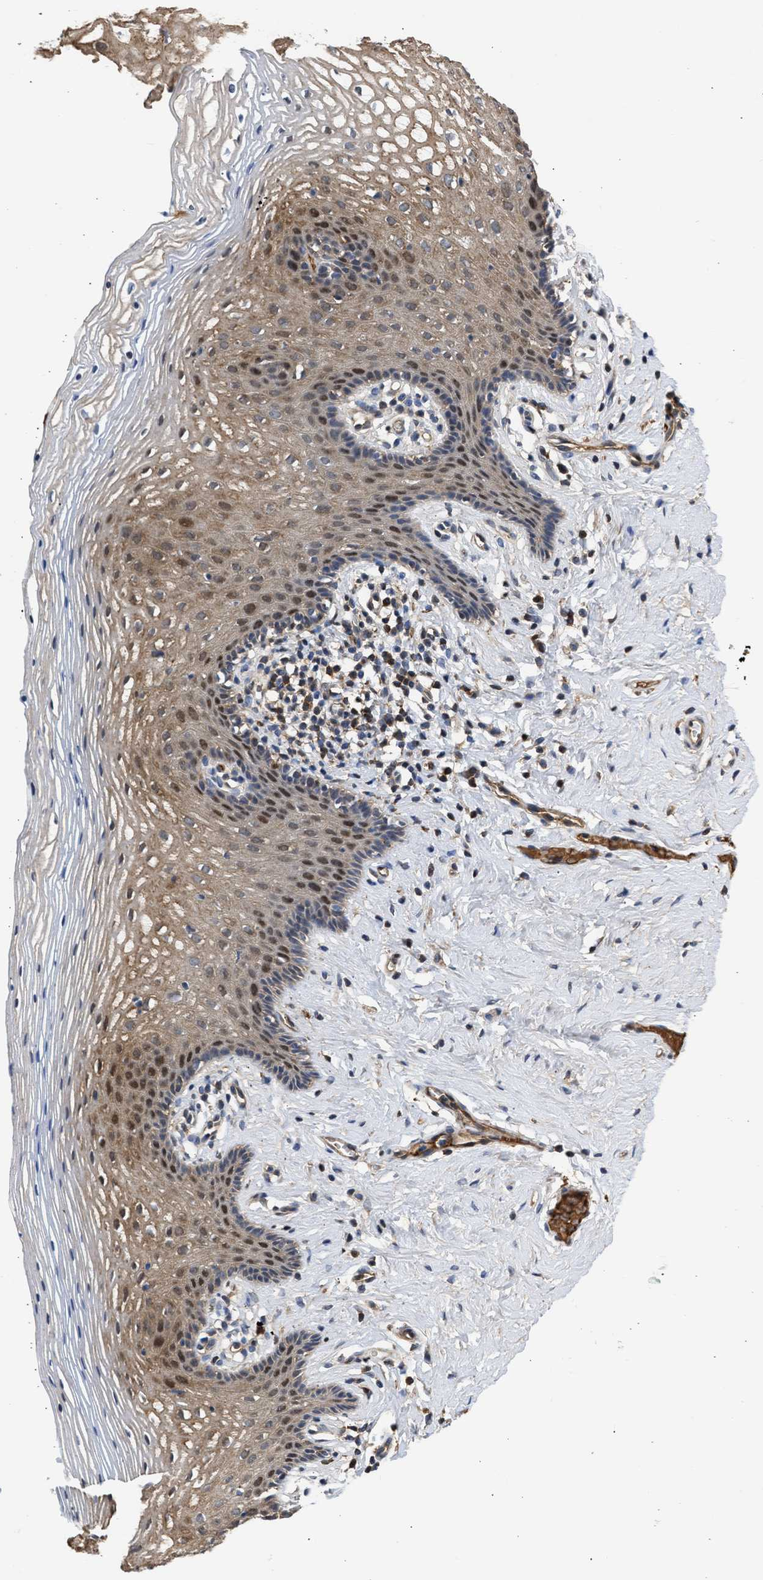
{"staining": {"intensity": "moderate", "quantity": "25%-75%", "location": "cytoplasmic/membranous,nuclear"}, "tissue": "vagina", "cell_type": "Squamous epithelial cells", "image_type": "normal", "snomed": [{"axis": "morphology", "description": "Normal tissue, NOS"}, {"axis": "topography", "description": "Vagina"}], "caption": "Immunohistochemical staining of normal vagina demonstrates medium levels of moderate cytoplasmic/membranous,nuclear staining in about 25%-75% of squamous epithelial cells.", "gene": "MAS1L", "patient": {"sex": "female", "age": 32}}